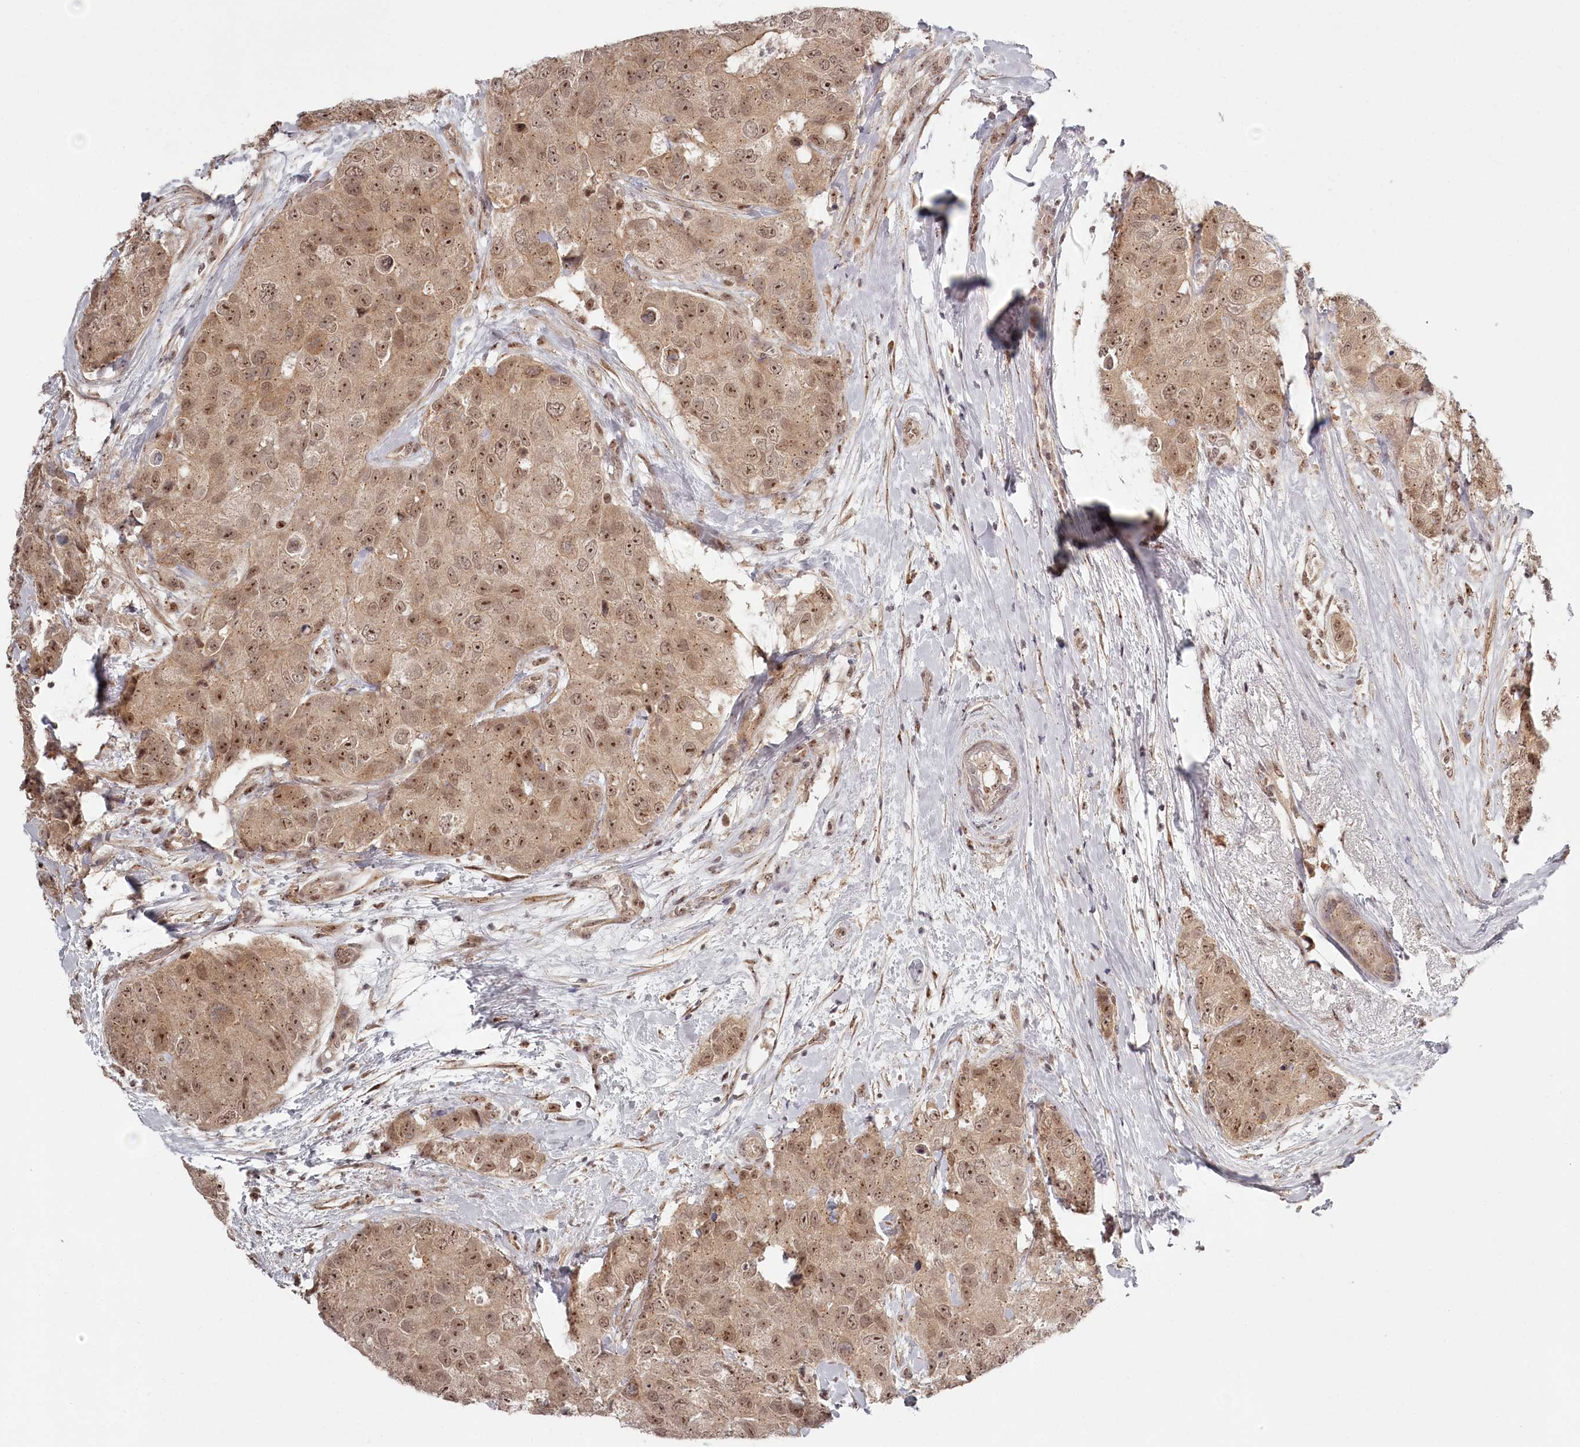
{"staining": {"intensity": "moderate", "quantity": ">75%", "location": "cytoplasmic/membranous,nuclear"}, "tissue": "breast cancer", "cell_type": "Tumor cells", "image_type": "cancer", "snomed": [{"axis": "morphology", "description": "Duct carcinoma"}, {"axis": "topography", "description": "Breast"}], "caption": "High-magnification brightfield microscopy of breast cancer (infiltrating ductal carcinoma) stained with DAB (brown) and counterstained with hematoxylin (blue). tumor cells exhibit moderate cytoplasmic/membranous and nuclear staining is identified in about>75% of cells.", "gene": "EXOSC1", "patient": {"sex": "female", "age": 62}}